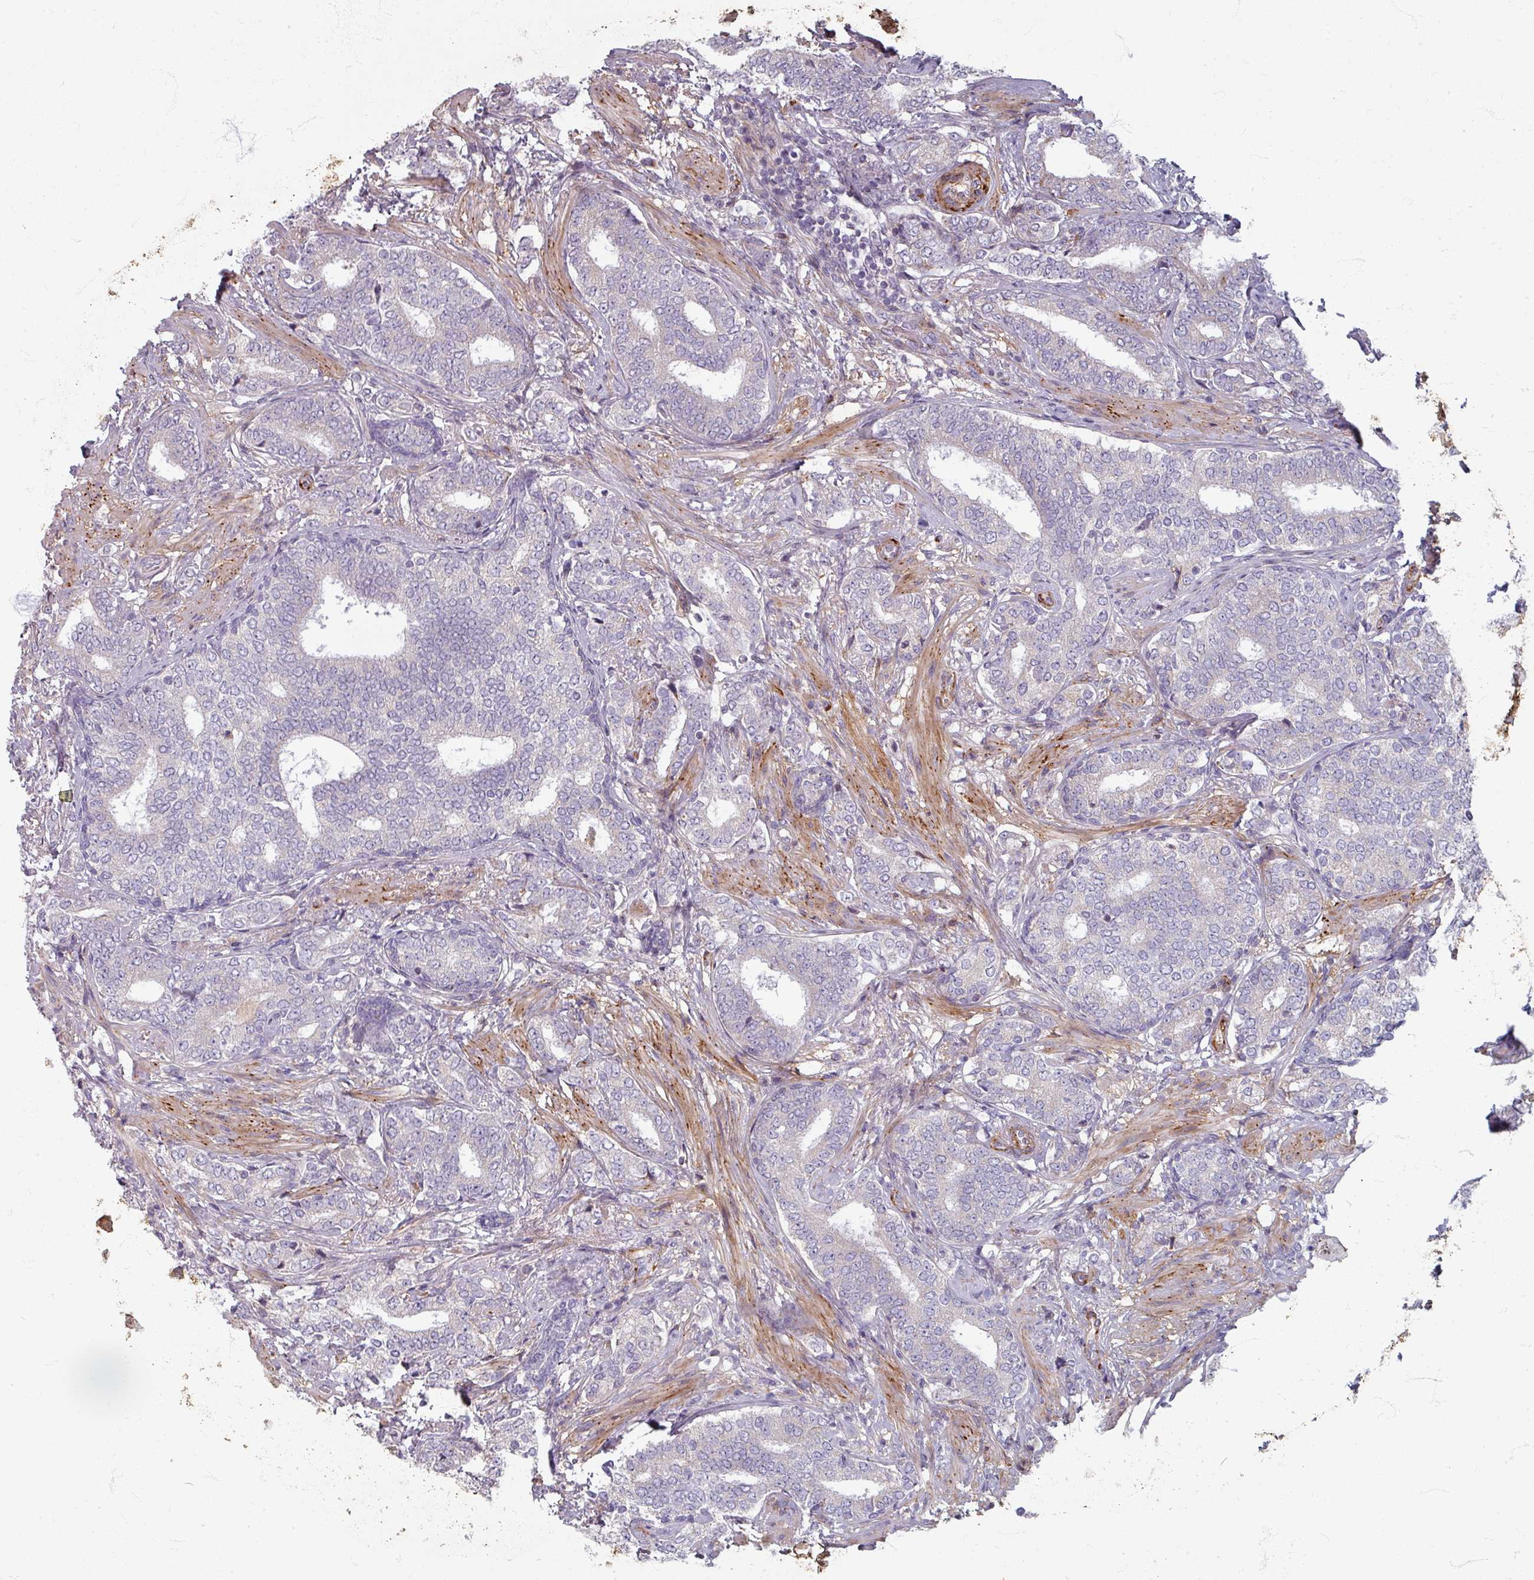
{"staining": {"intensity": "negative", "quantity": "none", "location": "none"}, "tissue": "prostate cancer", "cell_type": "Tumor cells", "image_type": "cancer", "snomed": [{"axis": "morphology", "description": "Adenocarcinoma, High grade"}, {"axis": "topography", "description": "Prostate"}], "caption": "Prostate cancer stained for a protein using immunohistochemistry (IHC) reveals no staining tumor cells.", "gene": "GABARAPL1", "patient": {"sex": "male", "age": 72}}